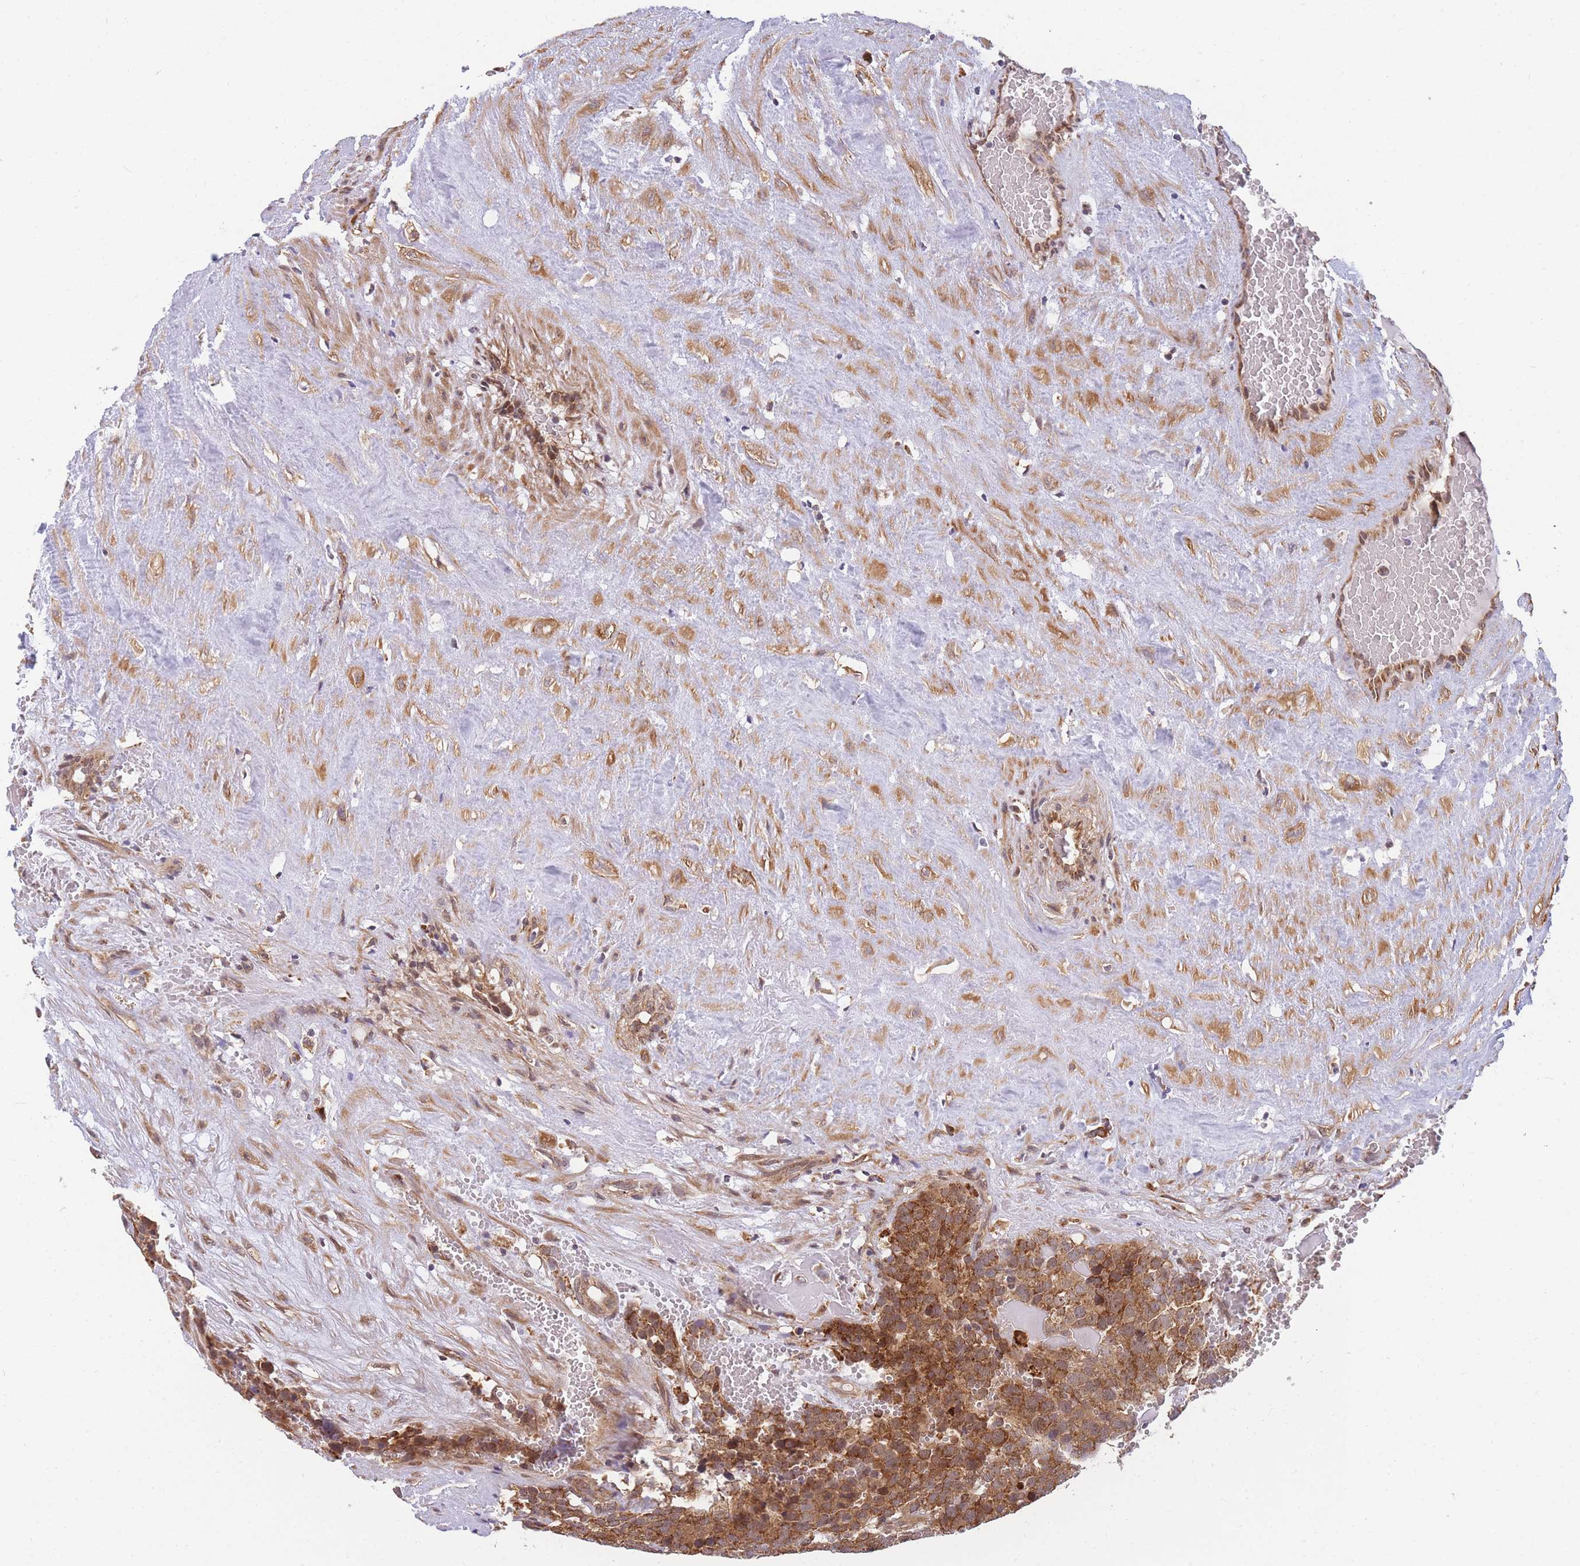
{"staining": {"intensity": "strong", "quantity": ">75%", "location": "cytoplasmic/membranous"}, "tissue": "testis cancer", "cell_type": "Tumor cells", "image_type": "cancer", "snomed": [{"axis": "morphology", "description": "Seminoma, NOS"}, {"axis": "topography", "description": "Testis"}], "caption": "Human testis cancer (seminoma) stained with a brown dye shows strong cytoplasmic/membranous positive expression in approximately >75% of tumor cells.", "gene": "MRPL23", "patient": {"sex": "male", "age": 71}}